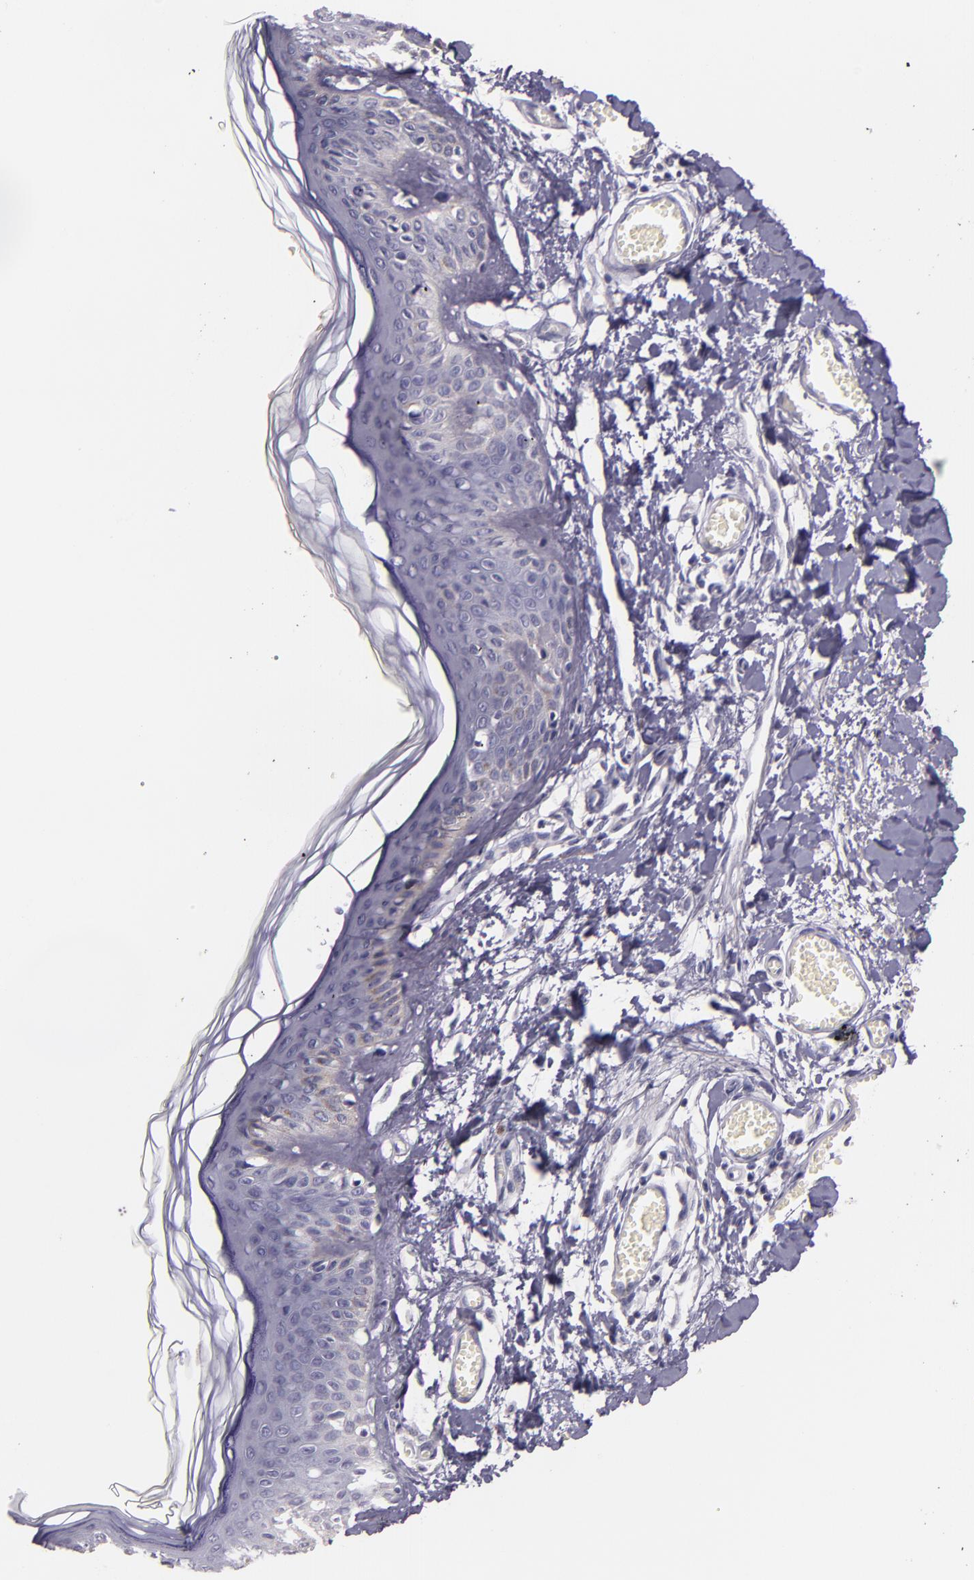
{"staining": {"intensity": "negative", "quantity": "none", "location": "none"}, "tissue": "skin", "cell_type": "Fibroblasts", "image_type": "normal", "snomed": [{"axis": "morphology", "description": "Normal tissue, NOS"}, {"axis": "morphology", "description": "Sarcoma, NOS"}, {"axis": "topography", "description": "Skin"}, {"axis": "topography", "description": "Soft tissue"}], "caption": "Human skin stained for a protein using immunohistochemistry demonstrates no staining in fibroblasts.", "gene": "INA", "patient": {"sex": "female", "age": 51}}